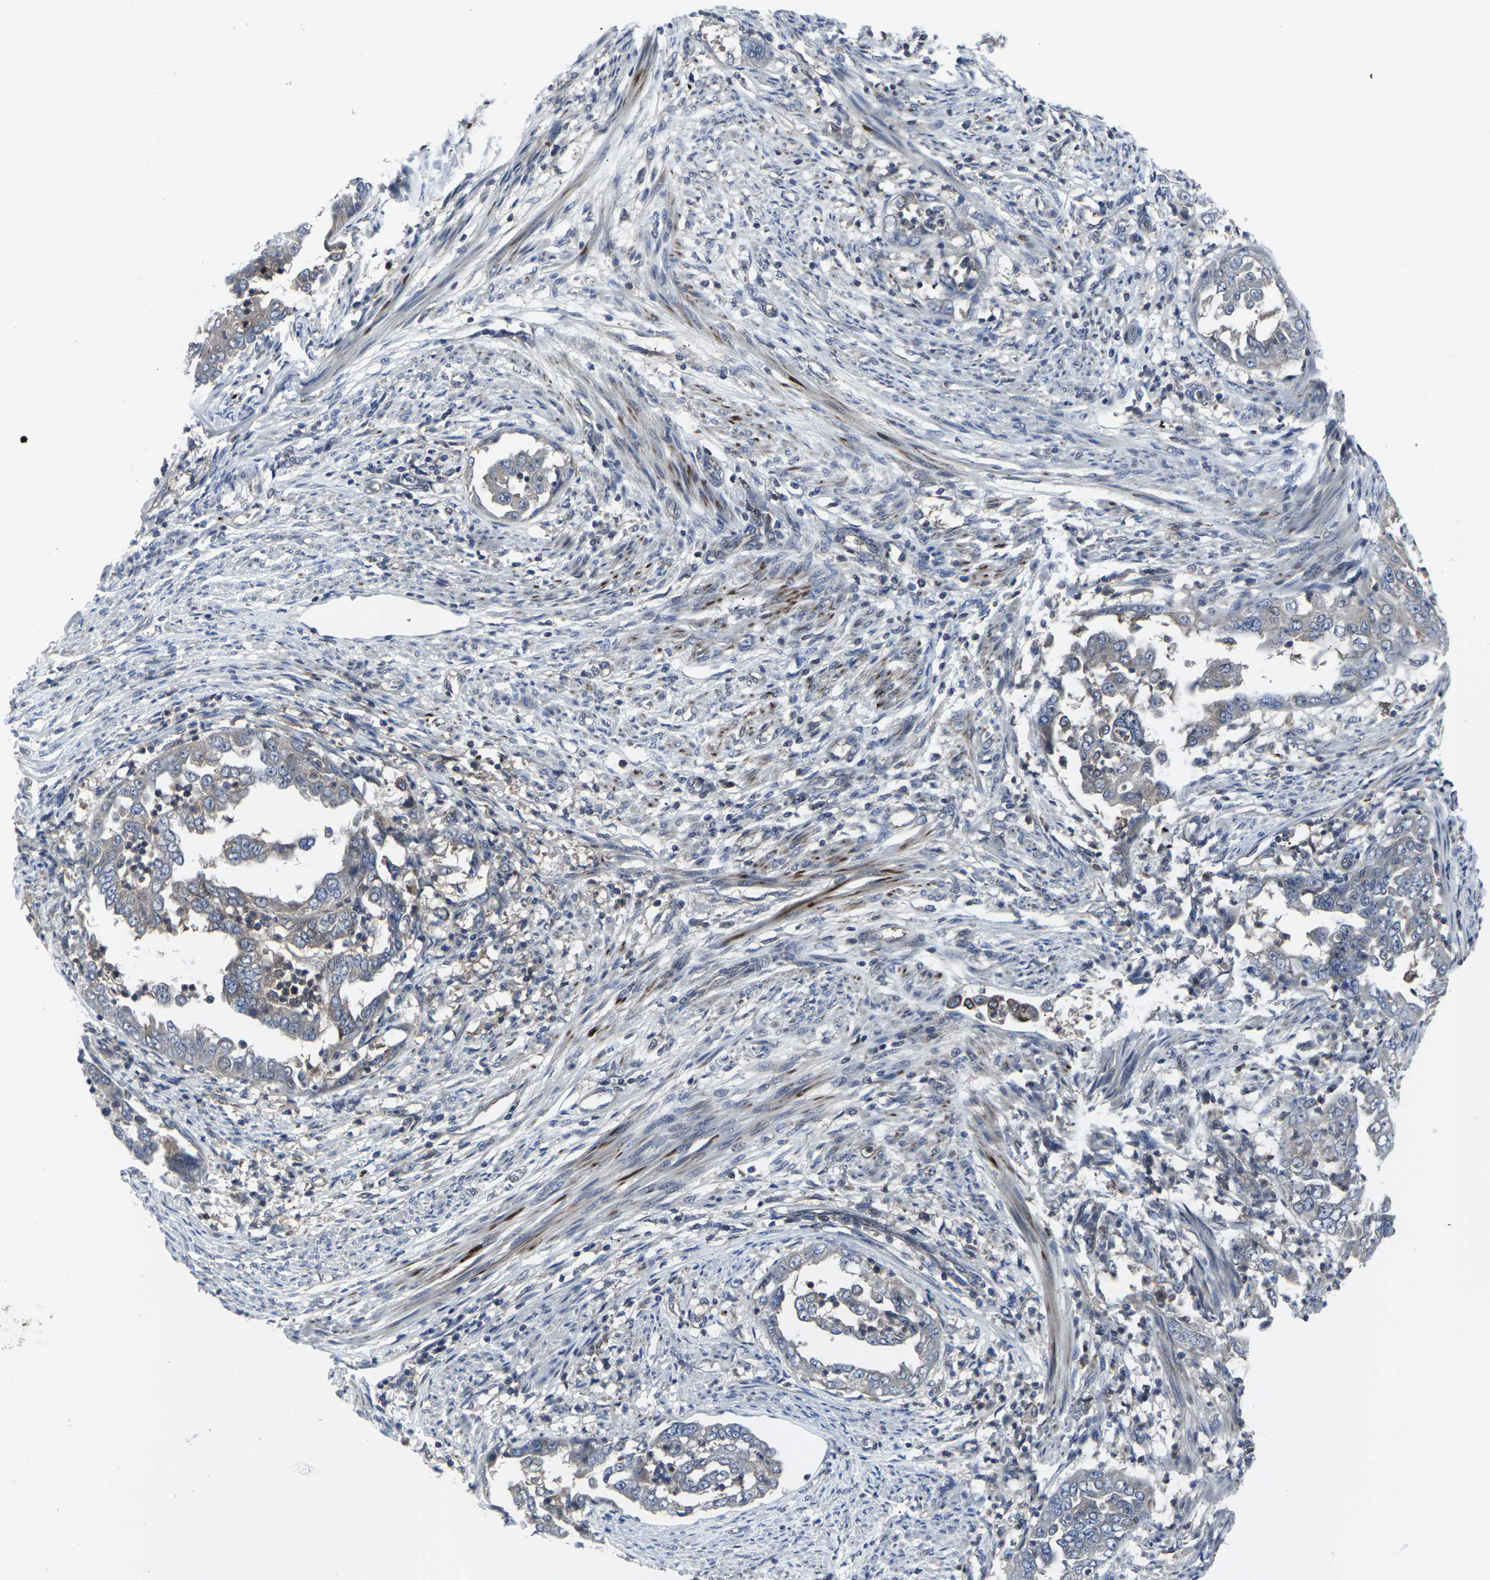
{"staining": {"intensity": "weak", "quantity": "25%-75%", "location": "cytoplasmic/membranous"}, "tissue": "endometrial cancer", "cell_type": "Tumor cells", "image_type": "cancer", "snomed": [{"axis": "morphology", "description": "Adenocarcinoma, NOS"}, {"axis": "topography", "description": "Endometrium"}], "caption": "Brown immunohistochemical staining in human endometrial cancer (adenocarcinoma) exhibits weak cytoplasmic/membranous expression in approximately 25%-75% of tumor cells.", "gene": "HPRT1", "patient": {"sex": "female", "age": 85}}